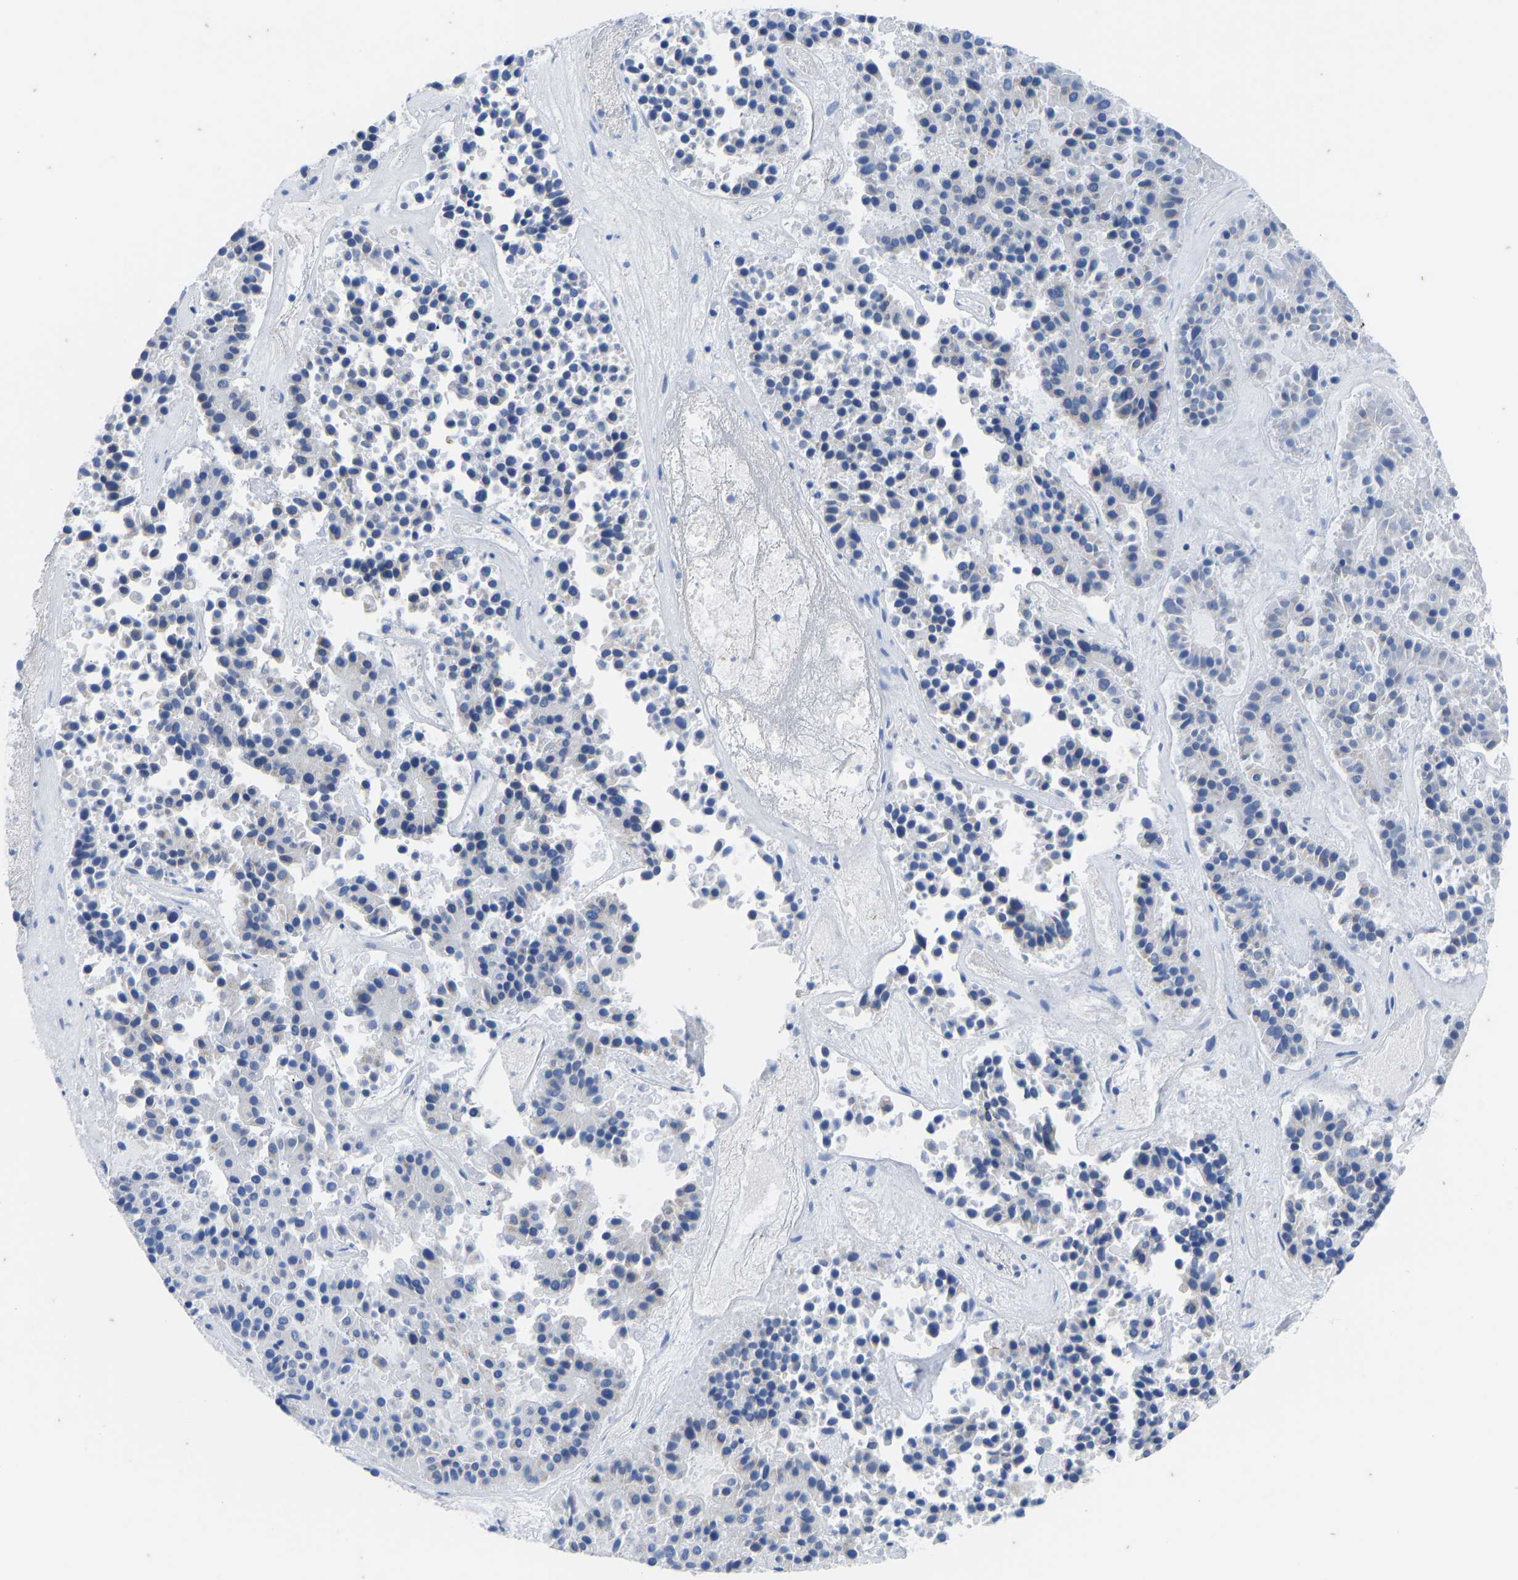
{"staining": {"intensity": "negative", "quantity": "none", "location": "none"}, "tissue": "pancreatic cancer", "cell_type": "Tumor cells", "image_type": "cancer", "snomed": [{"axis": "morphology", "description": "Adenocarcinoma, NOS"}, {"axis": "topography", "description": "Pancreas"}], "caption": "Image shows no significant protein positivity in tumor cells of pancreatic cancer.", "gene": "OLIG2", "patient": {"sex": "male", "age": 50}}